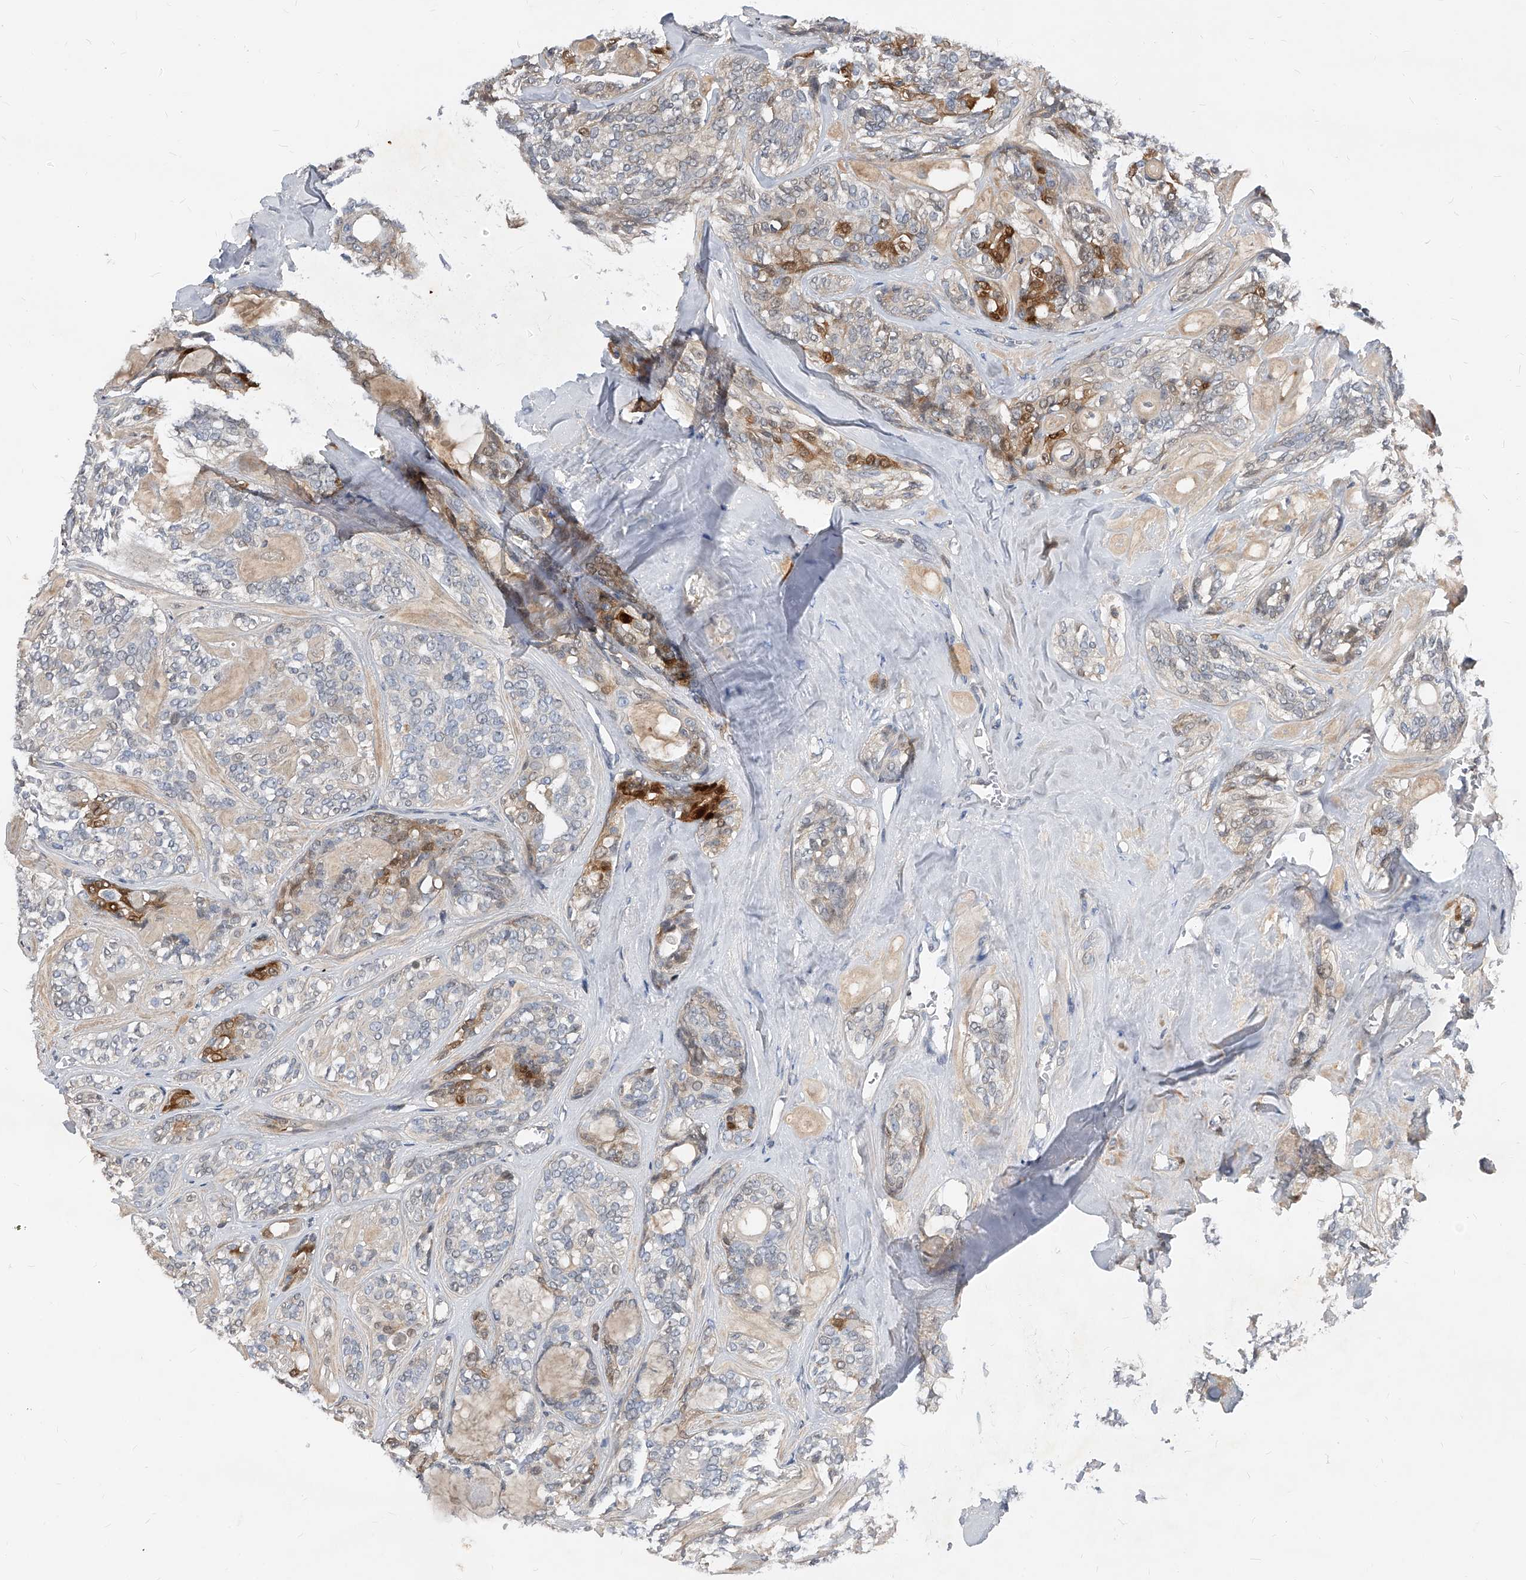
{"staining": {"intensity": "moderate", "quantity": "<25%", "location": "cytoplasmic/membranous,nuclear"}, "tissue": "head and neck cancer", "cell_type": "Tumor cells", "image_type": "cancer", "snomed": [{"axis": "morphology", "description": "Adenocarcinoma, NOS"}, {"axis": "topography", "description": "Head-Neck"}], "caption": "Moderate cytoplasmic/membranous and nuclear positivity for a protein is seen in approximately <25% of tumor cells of head and neck cancer using IHC.", "gene": "MAP2K6", "patient": {"sex": "male", "age": 66}}